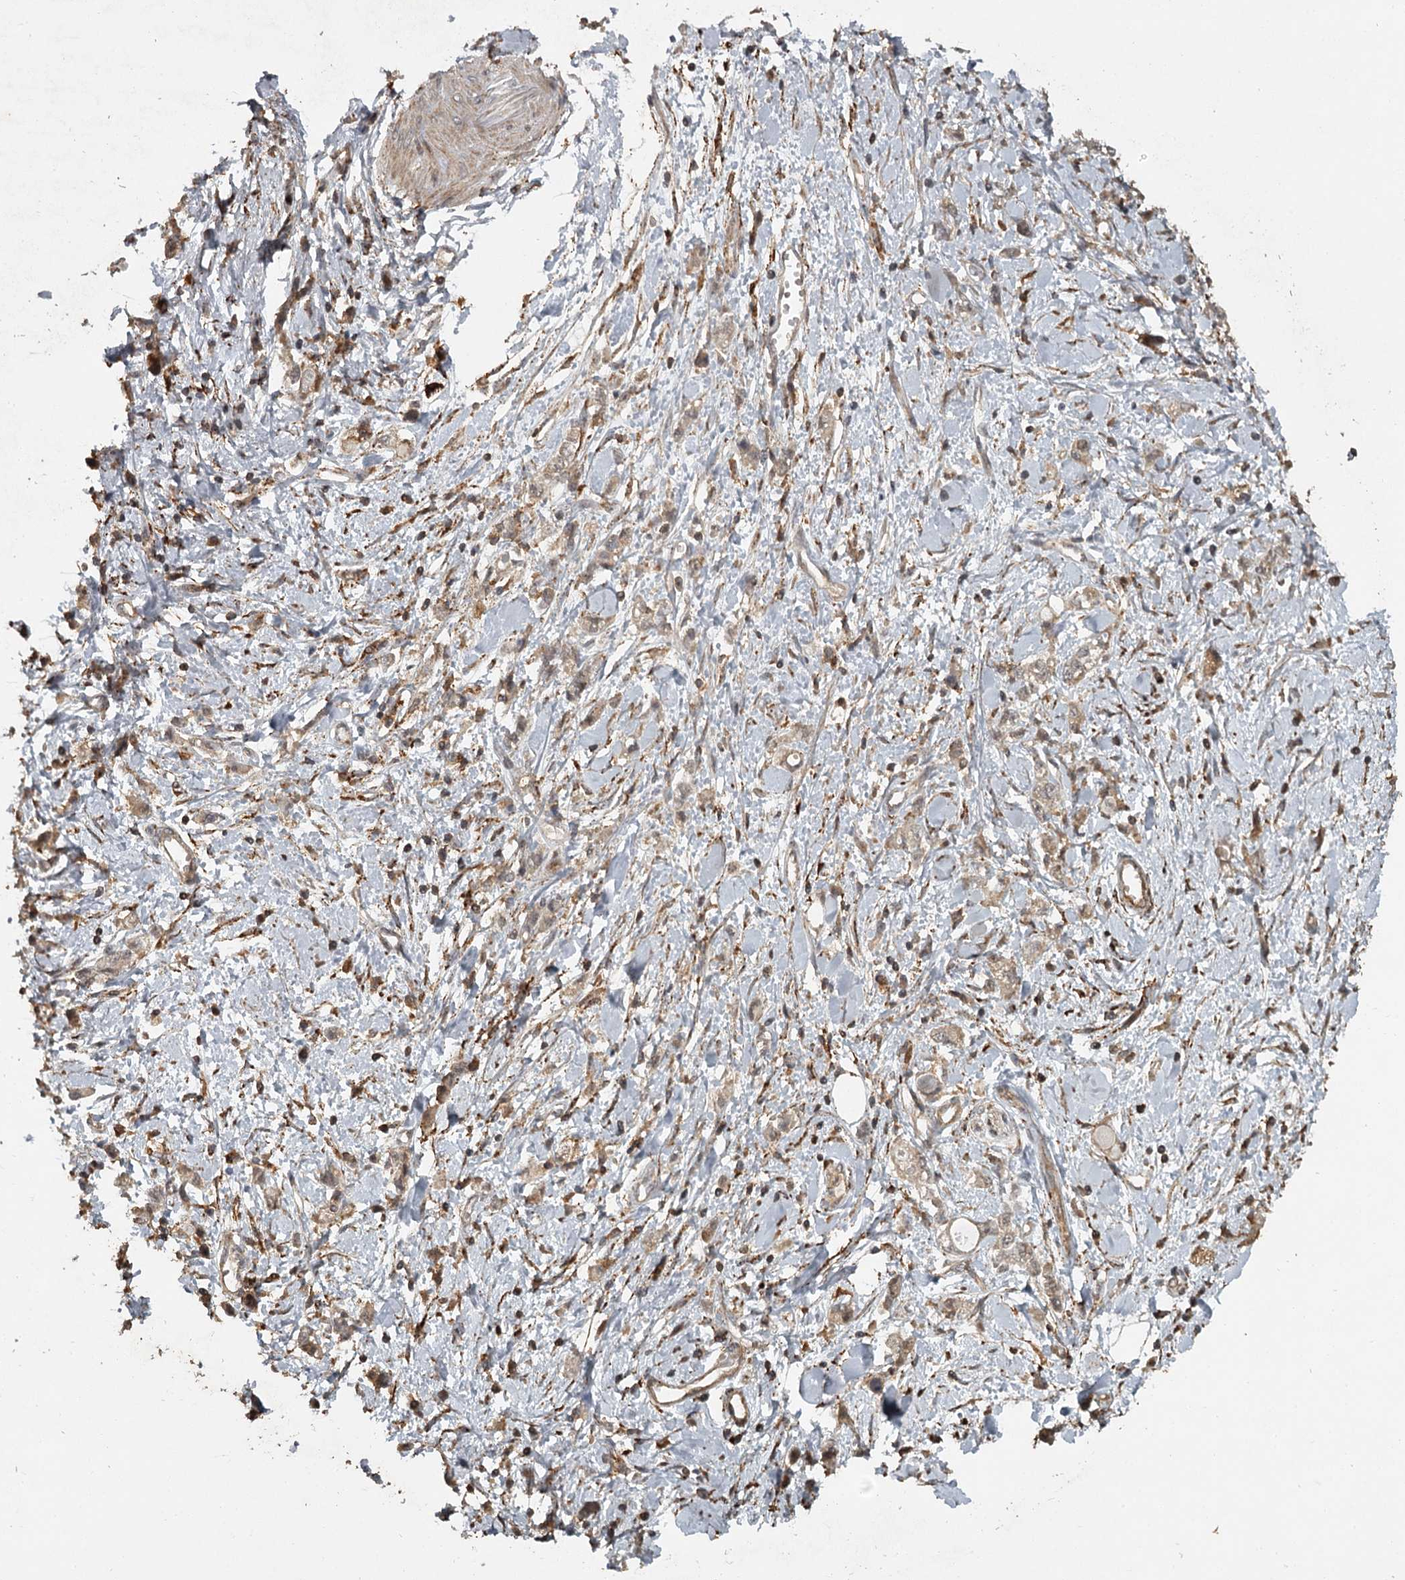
{"staining": {"intensity": "weak", "quantity": ">75%", "location": "cytoplasmic/membranous"}, "tissue": "stomach cancer", "cell_type": "Tumor cells", "image_type": "cancer", "snomed": [{"axis": "morphology", "description": "Adenocarcinoma, NOS"}, {"axis": "topography", "description": "Stomach"}], "caption": "Immunohistochemical staining of stomach cancer displays weak cytoplasmic/membranous protein positivity in approximately >75% of tumor cells.", "gene": "FAXC", "patient": {"sex": "female", "age": 76}}